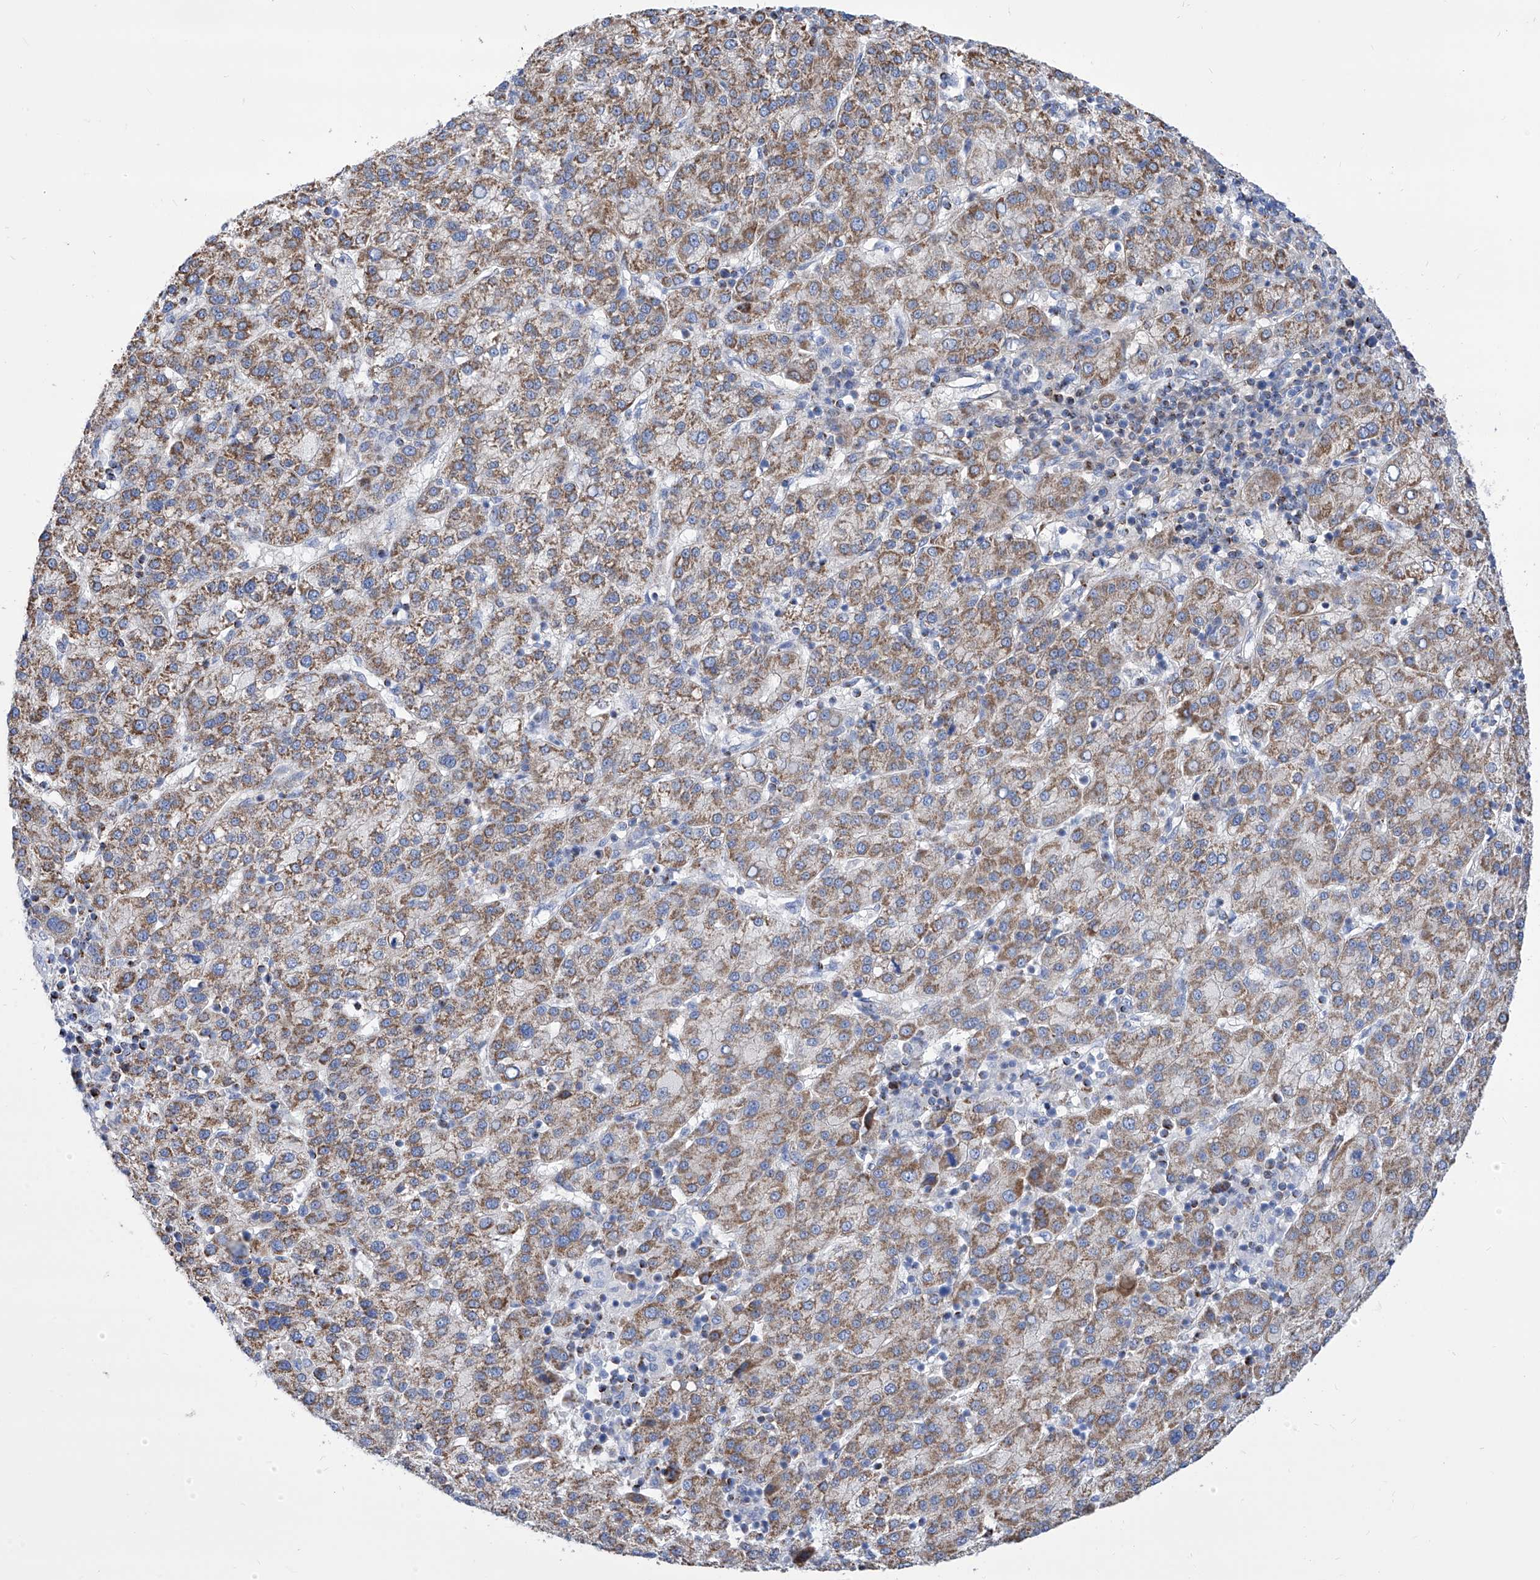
{"staining": {"intensity": "moderate", "quantity": ">75%", "location": "cytoplasmic/membranous"}, "tissue": "liver cancer", "cell_type": "Tumor cells", "image_type": "cancer", "snomed": [{"axis": "morphology", "description": "Carcinoma, Hepatocellular, NOS"}, {"axis": "topography", "description": "Liver"}], "caption": "High-power microscopy captured an immunohistochemistry histopathology image of liver cancer (hepatocellular carcinoma), revealing moderate cytoplasmic/membranous staining in approximately >75% of tumor cells. (Stains: DAB in brown, nuclei in blue, Microscopy: brightfield microscopy at high magnification).", "gene": "SRBD1", "patient": {"sex": "female", "age": 58}}